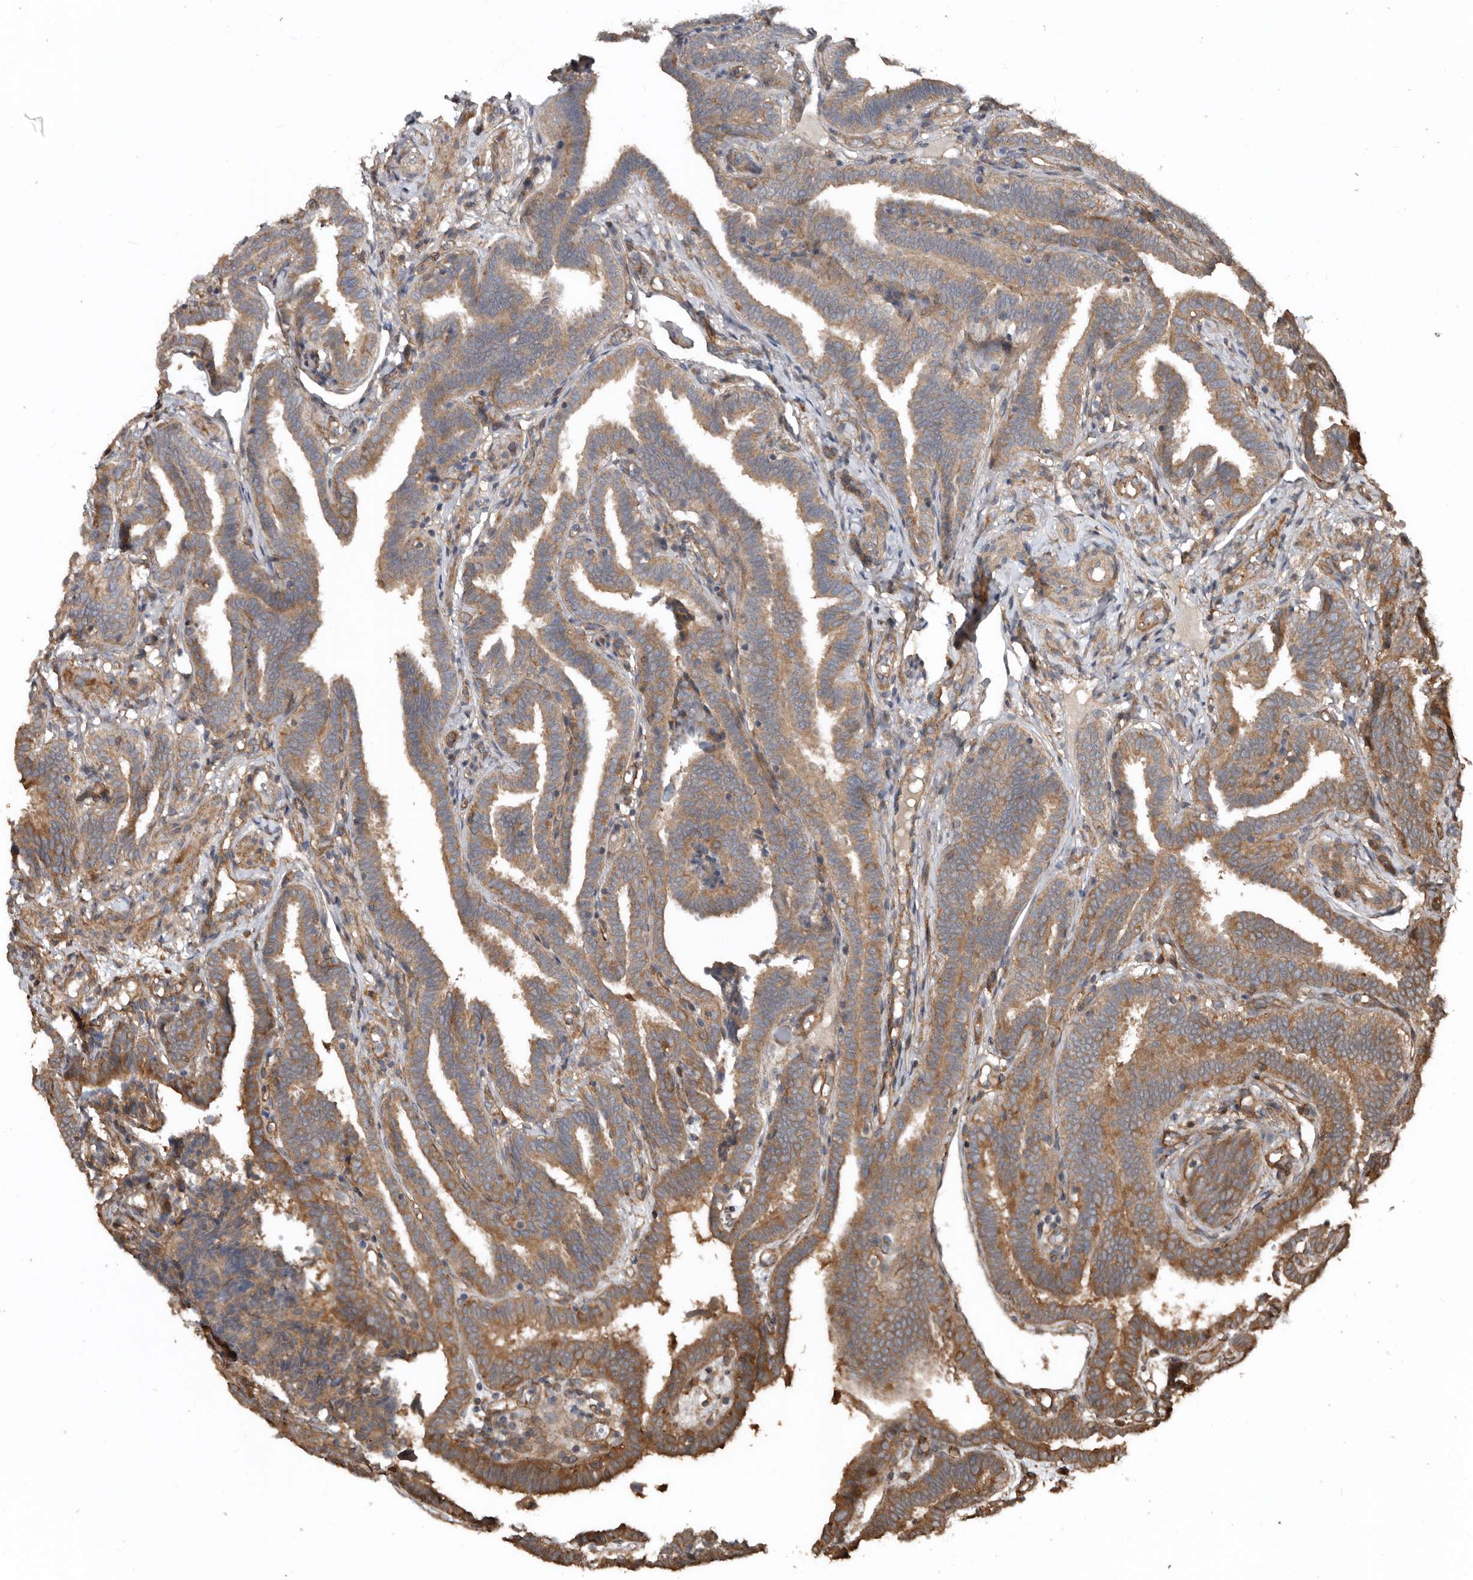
{"staining": {"intensity": "moderate", "quantity": ">75%", "location": "cytoplasmic/membranous"}, "tissue": "fallopian tube", "cell_type": "Glandular cells", "image_type": "normal", "snomed": [{"axis": "morphology", "description": "Normal tissue, NOS"}, {"axis": "topography", "description": "Fallopian tube"}], "caption": "Protein expression analysis of benign human fallopian tube reveals moderate cytoplasmic/membranous expression in about >75% of glandular cells. The staining was performed using DAB (3,3'-diaminobenzidine) to visualize the protein expression in brown, while the nuclei were stained in blue with hematoxylin (Magnification: 20x).", "gene": "EXOC3L1", "patient": {"sex": "female", "age": 39}}